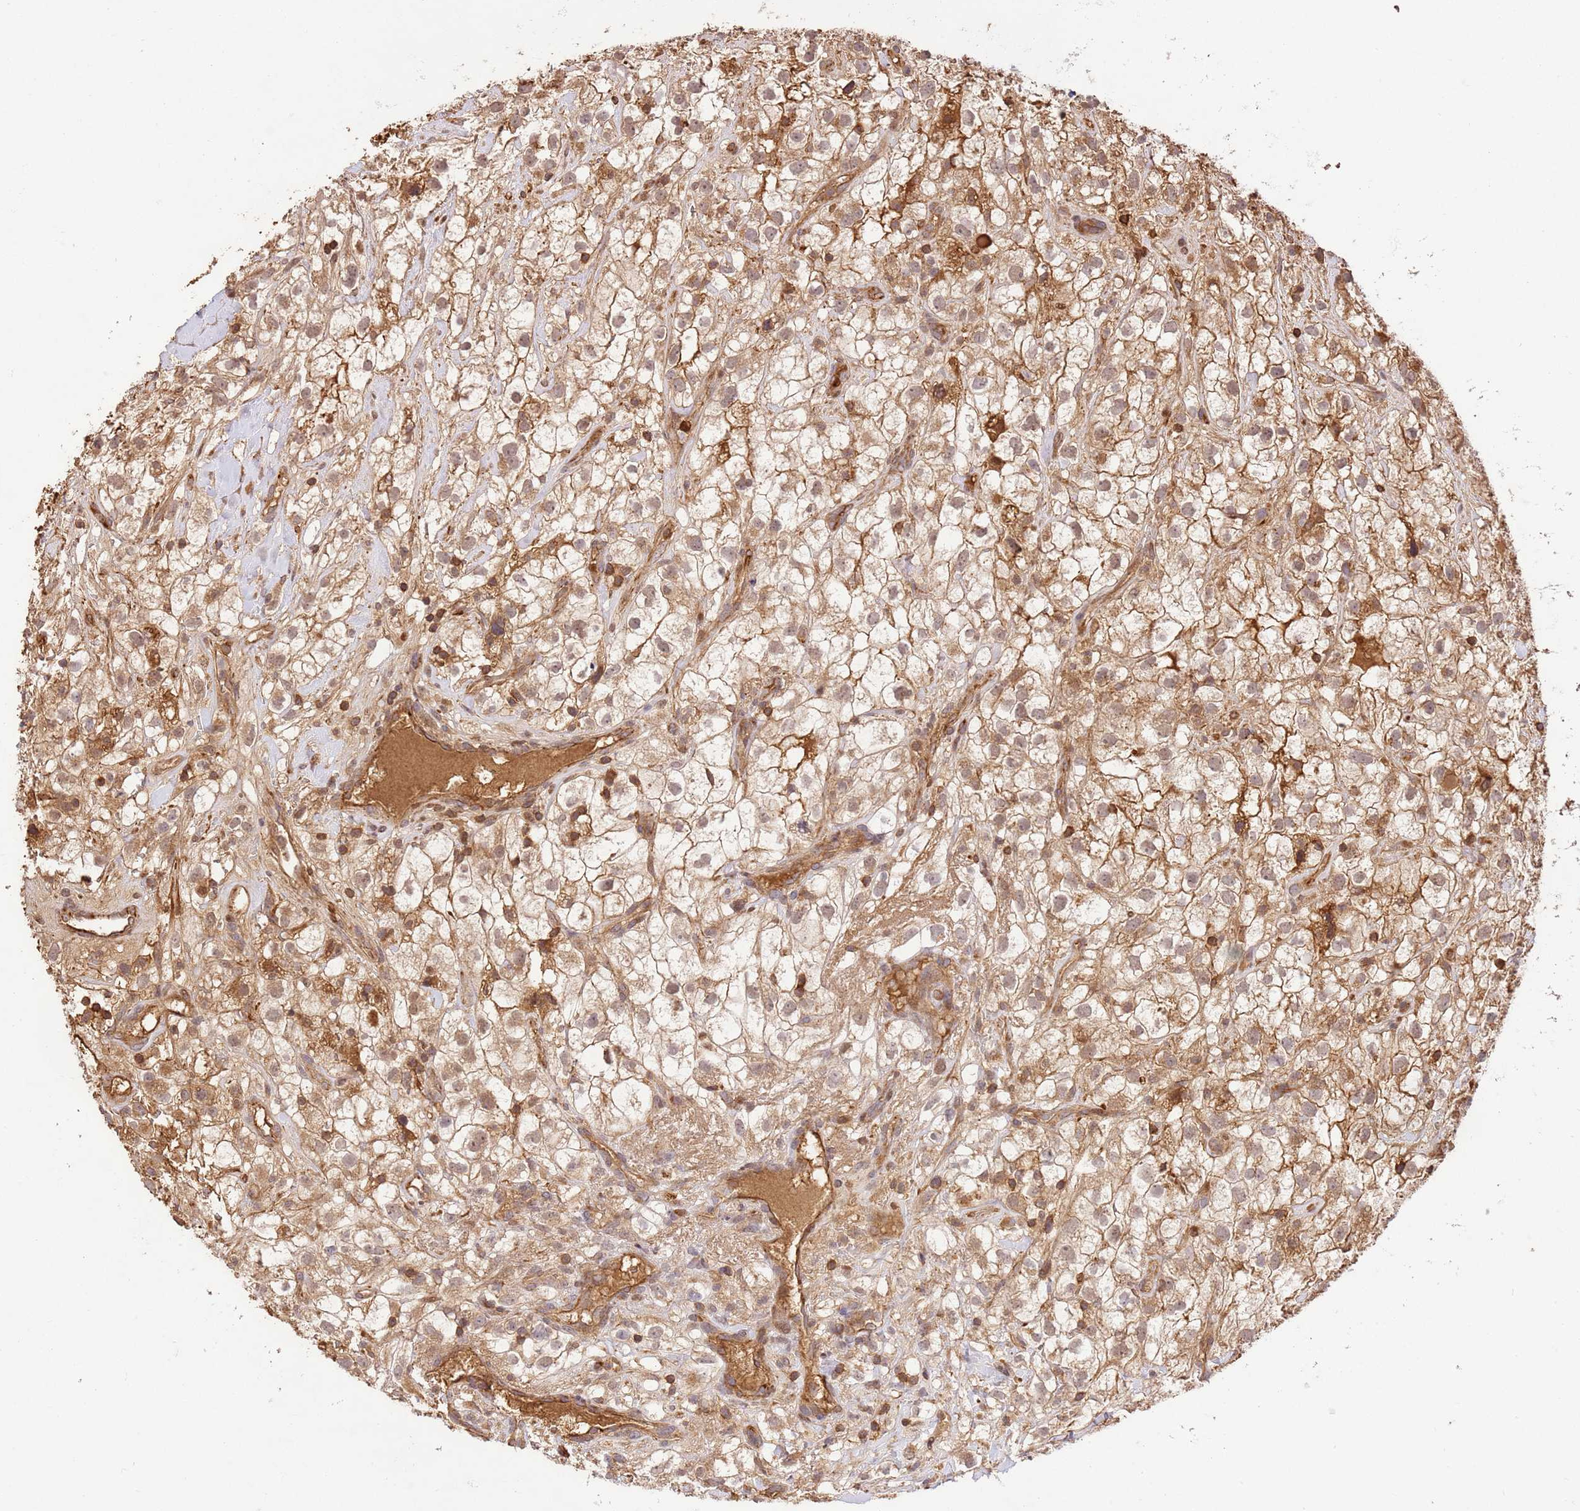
{"staining": {"intensity": "moderate", "quantity": ">75%", "location": "cytoplasmic/membranous,nuclear"}, "tissue": "renal cancer", "cell_type": "Tumor cells", "image_type": "cancer", "snomed": [{"axis": "morphology", "description": "Adenocarcinoma, NOS"}, {"axis": "topography", "description": "Kidney"}], "caption": "Renal adenocarcinoma was stained to show a protein in brown. There is medium levels of moderate cytoplasmic/membranous and nuclear positivity in about >75% of tumor cells.", "gene": "KATNAL2", "patient": {"sex": "male", "age": 59}}